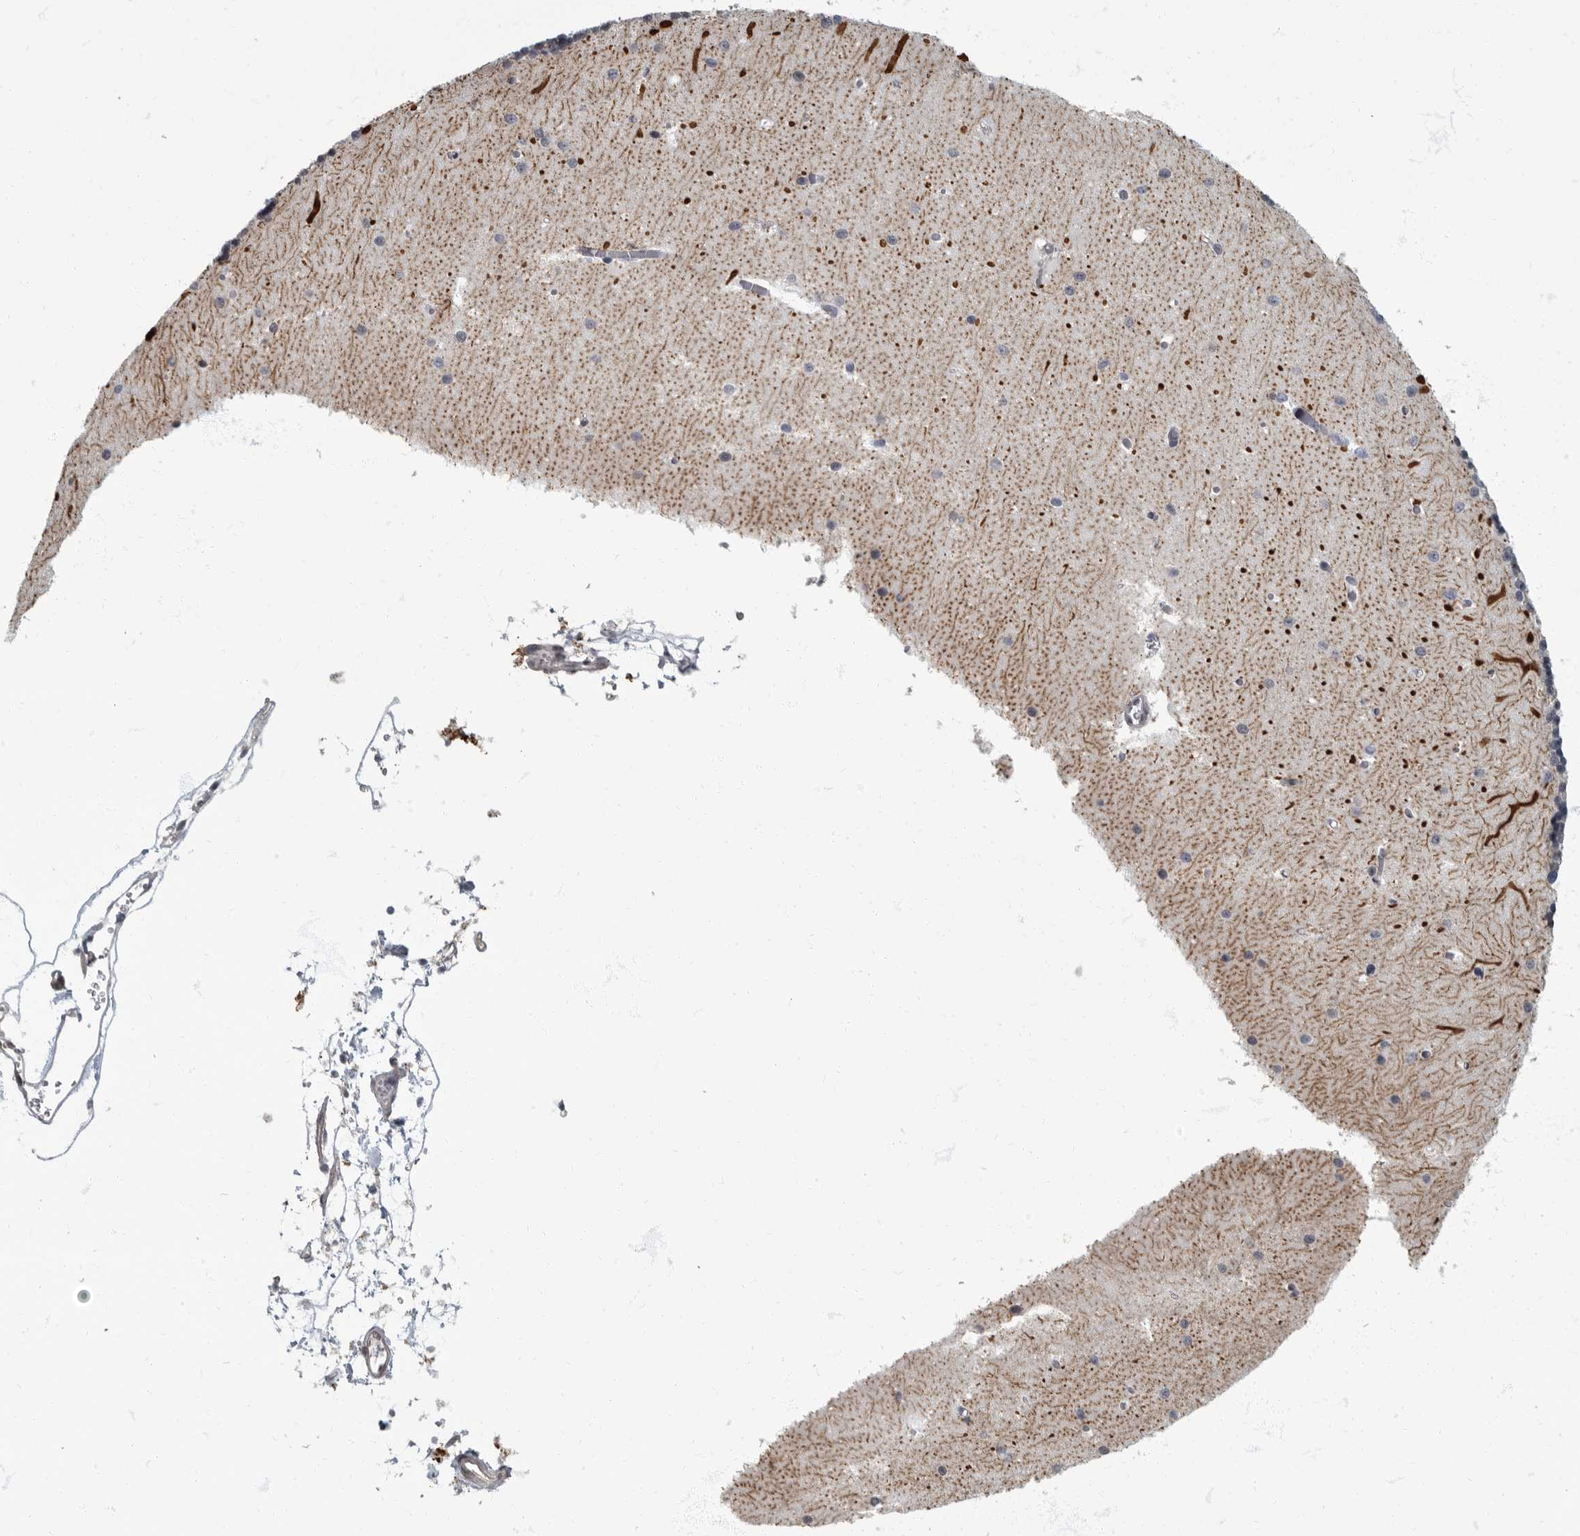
{"staining": {"intensity": "negative", "quantity": "none", "location": "none"}, "tissue": "cerebellum", "cell_type": "Cells in granular layer", "image_type": "normal", "snomed": [{"axis": "morphology", "description": "Normal tissue, NOS"}, {"axis": "topography", "description": "Cerebellum"}], "caption": "High magnification brightfield microscopy of benign cerebellum stained with DAB (brown) and counterstained with hematoxylin (blue): cells in granular layer show no significant positivity. The staining is performed using DAB (3,3'-diaminobenzidine) brown chromogen with nuclei counter-stained in using hematoxylin.", "gene": "ARHGEF10", "patient": {"sex": "male", "age": 37}}